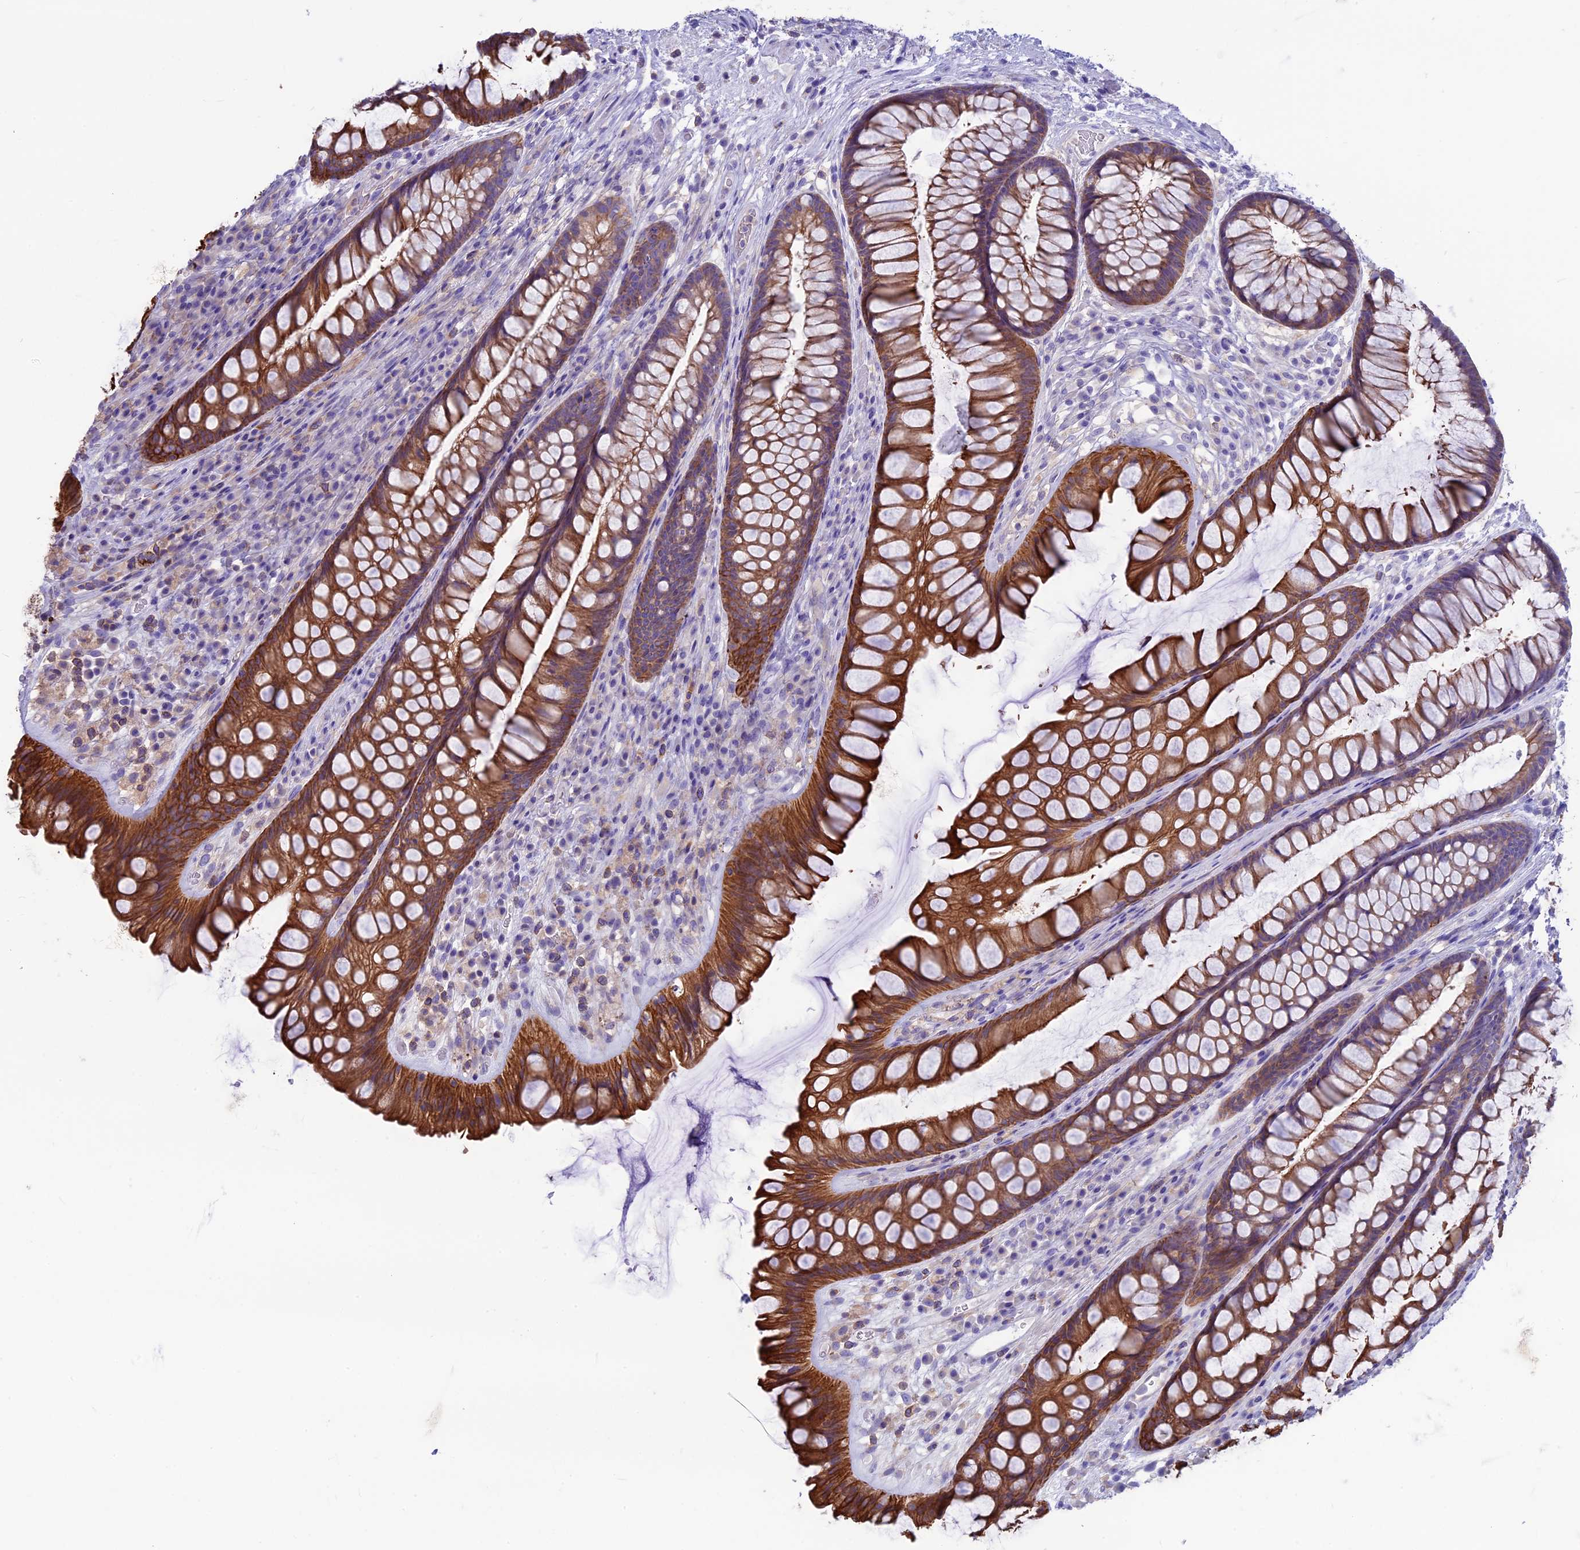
{"staining": {"intensity": "strong", "quantity": ">75%", "location": "cytoplasmic/membranous"}, "tissue": "rectum", "cell_type": "Glandular cells", "image_type": "normal", "snomed": [{"axis": "morphology", "description": "Normal tissue, NOS"}, {"axis": "topography", "description": "Rectum"}], "caption": "Protein staining displays strong cytoplasmic/membranous expression in approximately >75% of glandular cells in normal rectum. (DAB IHC with brightfield microscopy, high magnification).", "gene": "CDAN1", "patient": {"sex": "male", "age": 74}}